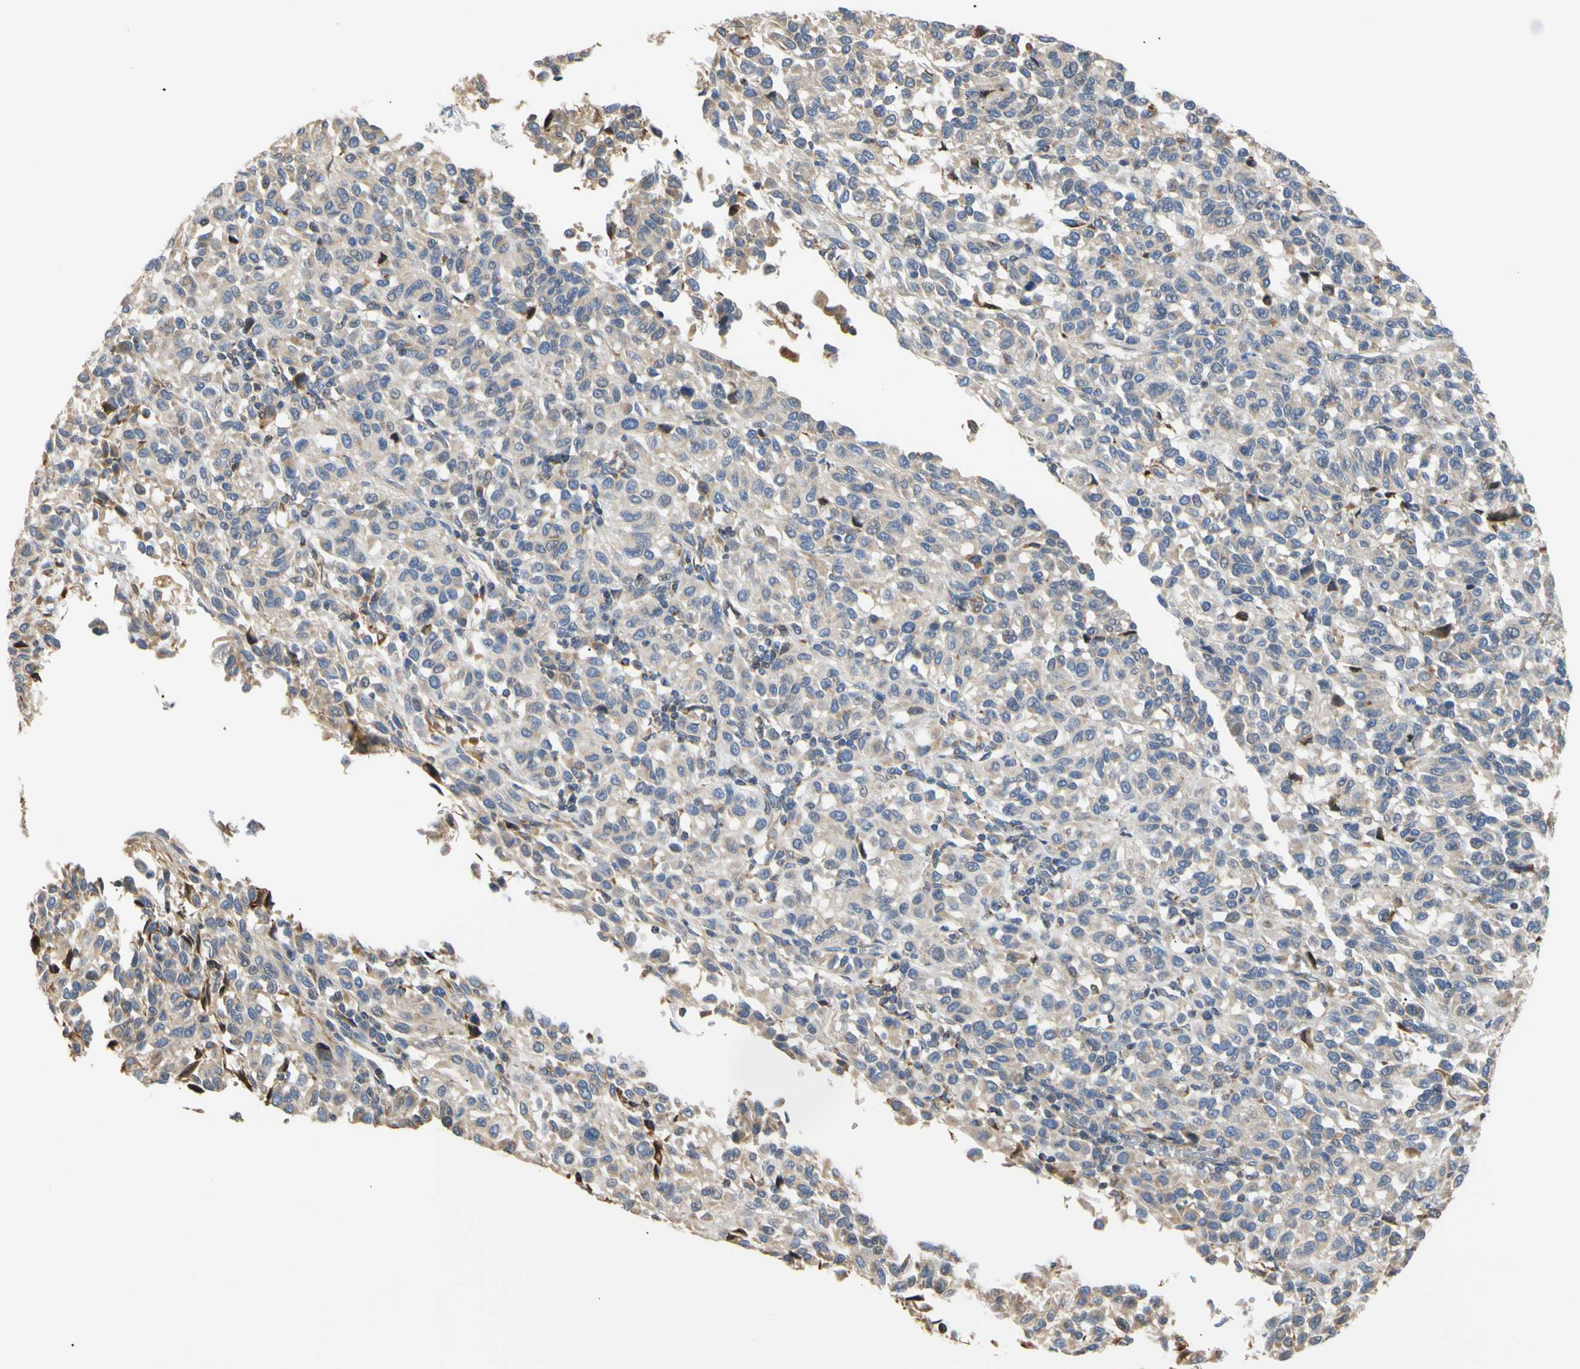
{"staining": {"intensity": "weak", "quantity": "<25%", "location": "cytoplasmic/membranous"}, "tissue": "melanoma", "cell_type": "Tumor cells", "image_type": "cancer", "snomed": [{"axis": "morphology", "description": "Malignant melanoma, Metastatic site"}, {"axis": "topography", "description": "Lung"}], "caption": "High magnification brightfield microscopy of melanoma stained with DAB (brown) and counterstained with hematoxylin (blue): tumor cells show no significant expression.", "gene": "PLGRKT", "patient": {"sex": "male", "age": 64}}